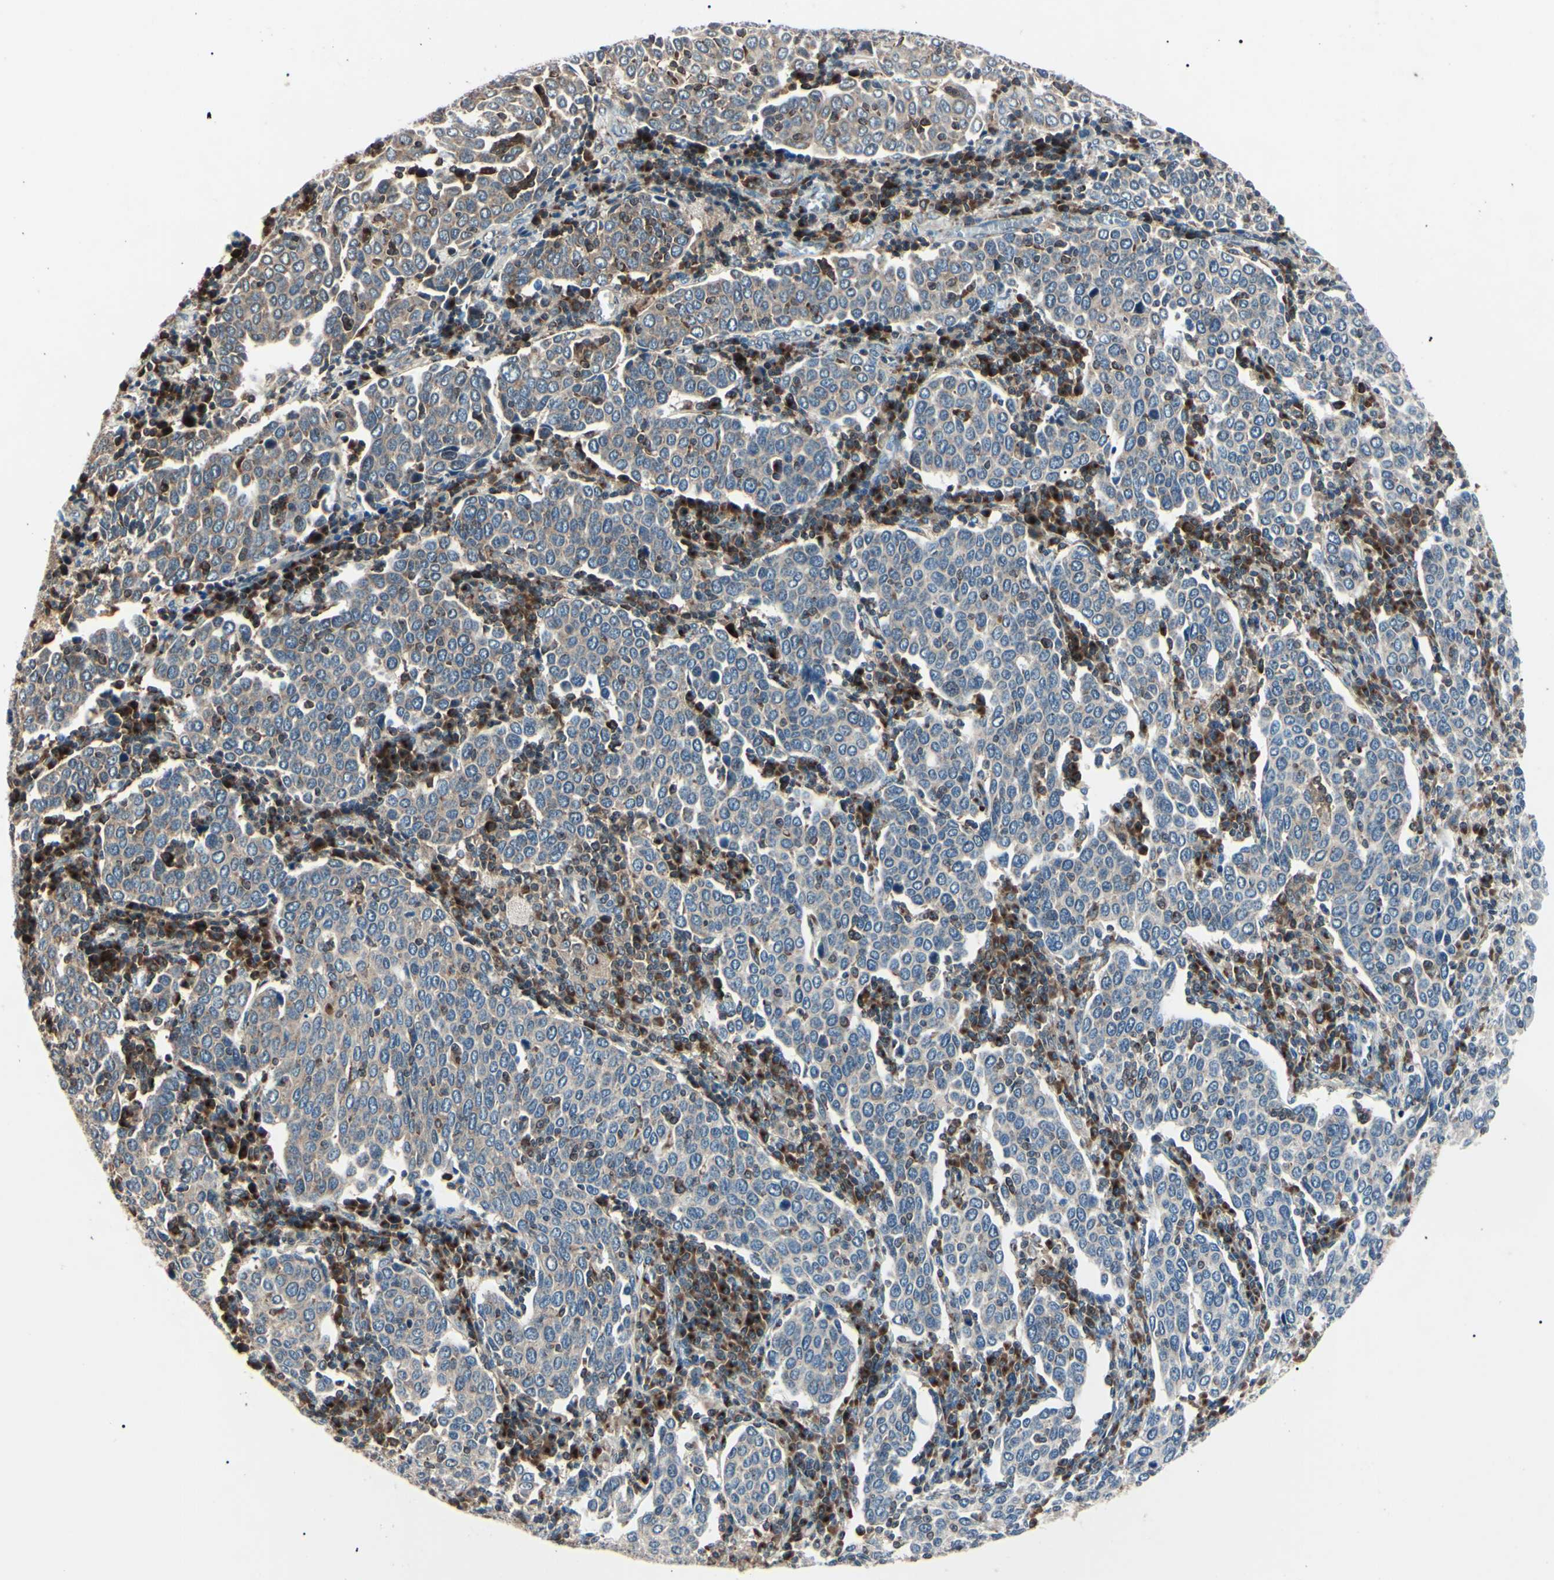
{"staining": {"intensity": "weak", "quantity": "25%-75%", "location": "cytoplasmic/membranous"}, "tissue": "cervical cancer", "cell_type": "Tumor cells", "image_type": "cancer", "snomed": [{"axis": "morphology", "description": "Squamous cell carcinoma, NOS"}, {"axis": "topography", "description": "Cervix"}], "caption": "A histopathology image of cervical cancer stained for a protein reveals weak cytoplasmic/membranous brown staining in tumor cells.", "gene": "MAPRE1", "patient": {"sex": "female", "age": 40}}